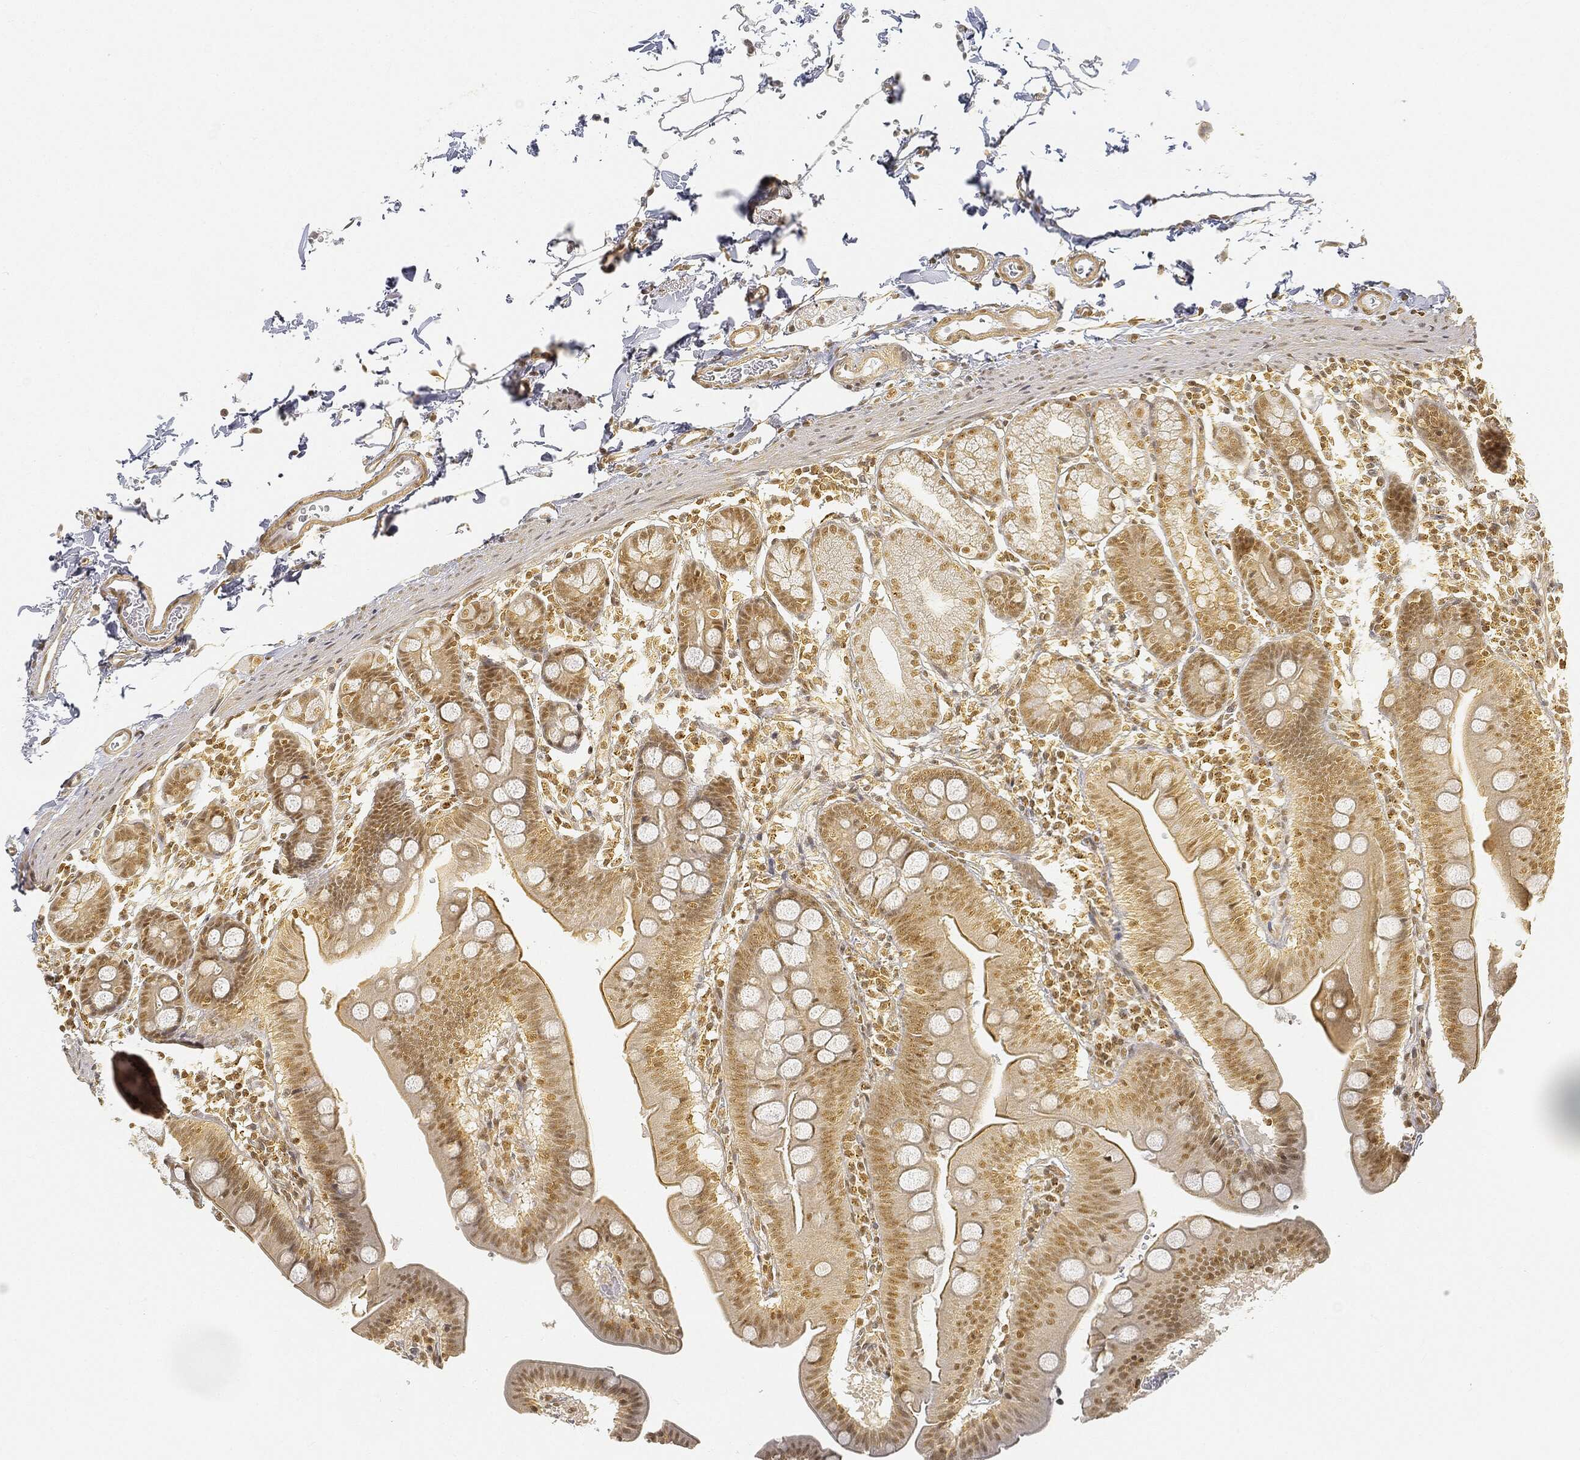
{"staining": {"intensity": "moderate", "quantity": ">75%", "location": "cytoplasmic/membranous,nuclear"}, "tissue": "duodenum", "cell_type": "Glandular cells", "image_type": "normal", "snomed": [{"axis": "morphology", "description": "Normal tissue, NOS"}, {"axis": "topography", "description": "Duodenum"}], "caption": "The micrograph exhibits a brown stain indicating the presence of a protein in the cytoplasmic/membranous,nuclear of glandular cells in duodenum. (DAB IHC with brightfield microscopy, high magnification).", "gene": "RSRC2", "patient": {"sex": "male", "age": 59}}